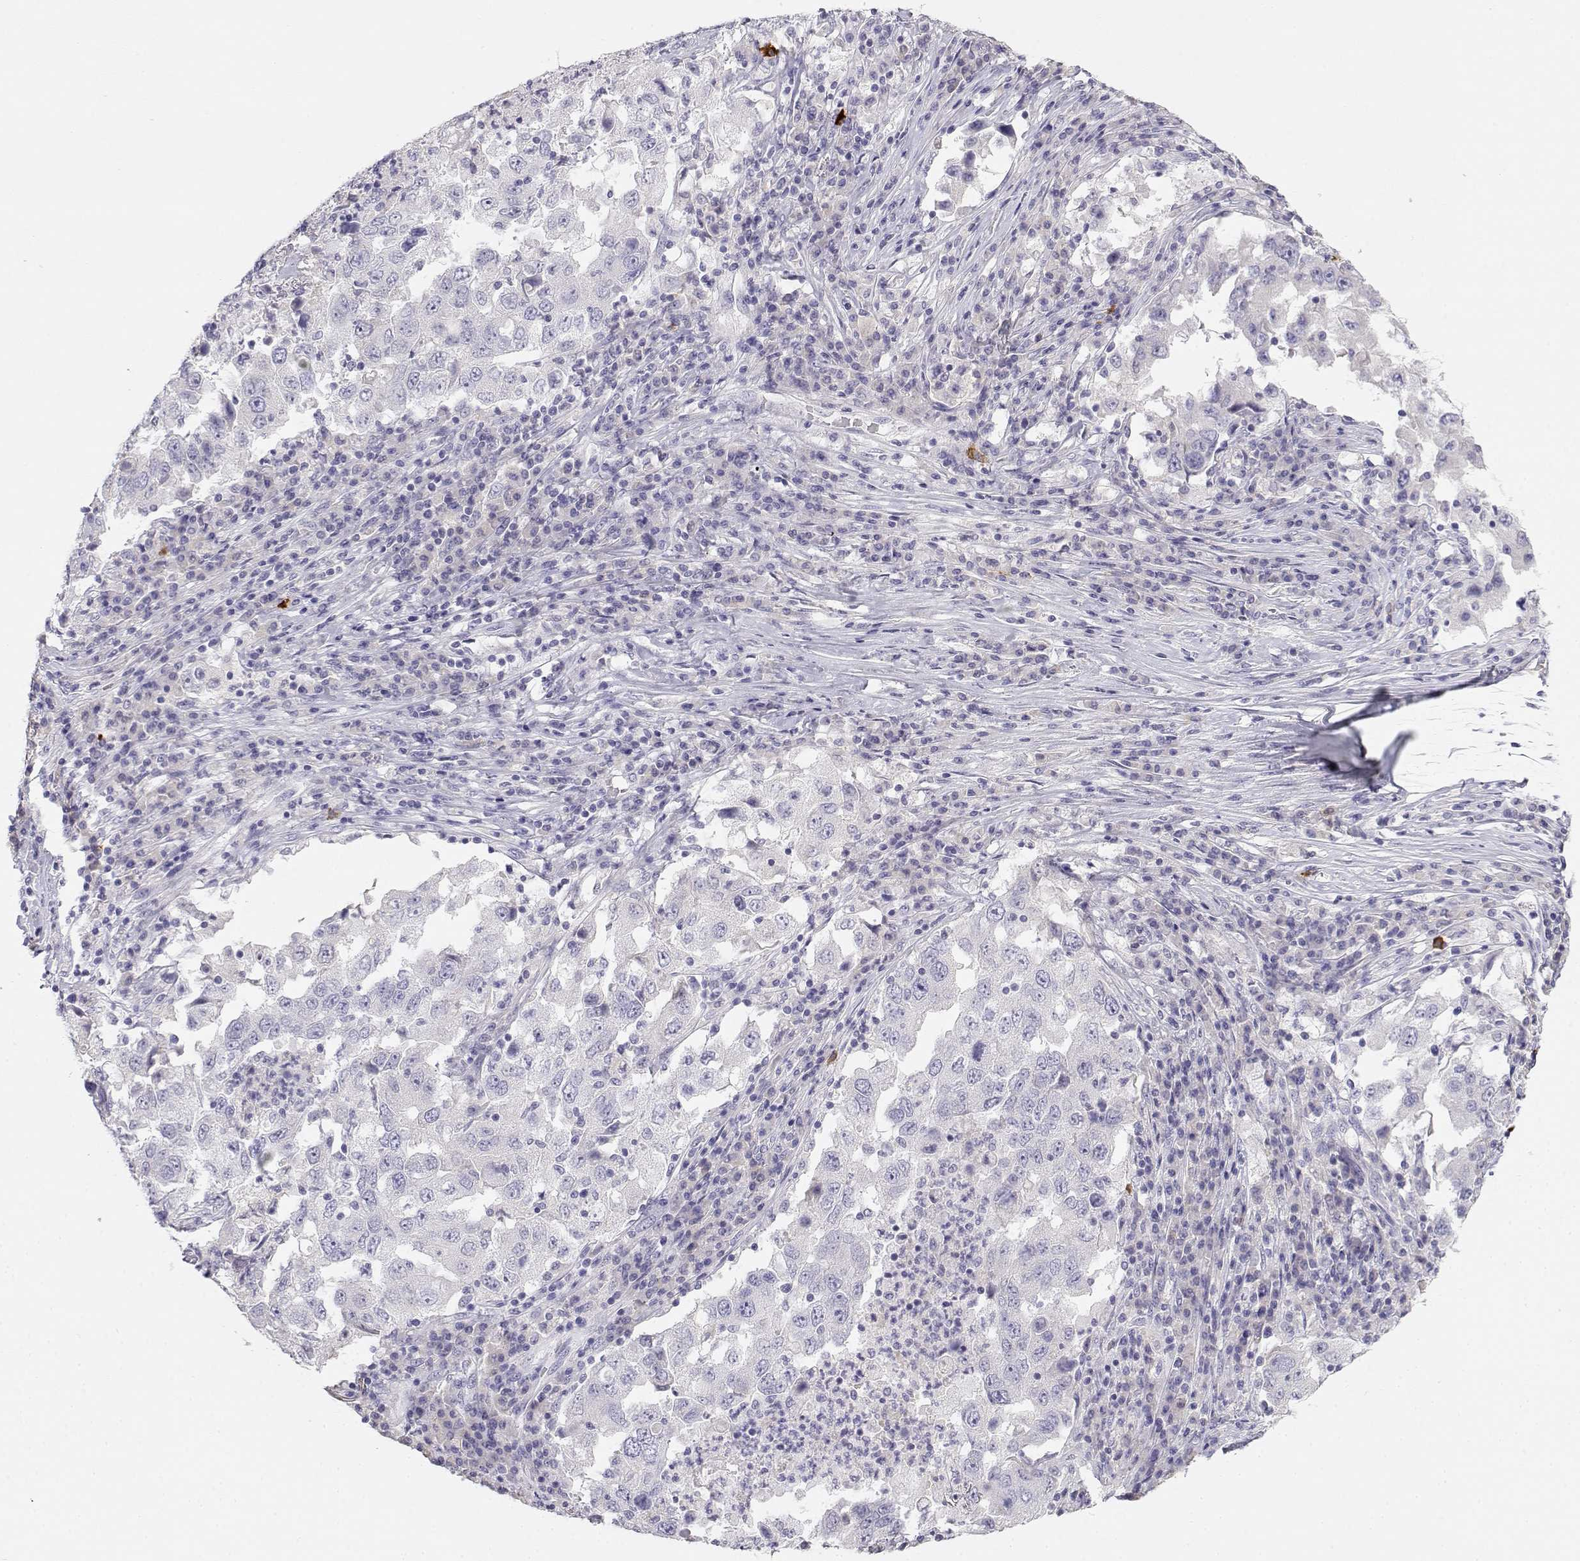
{"staining": {"intensity": "negative", "quantity": "none", "location": "none"}, "tissue": "lung cancer", "cell_type": "Tumor cells", "image_type": "cancer", "snomed": [{"axis": "morphology", "description": "Adenocarcinoma, NOS"}, {"axis": "topography", "description": "Lung"}], "caption": "This histopathology image is of lung cancer stained with immunohistochemistry to label a protein in brown with the nuclei are counter-stained blue. There is no expression in tumor cells.", "gene": "GPR174", "patient": {"sex": "male", "age": 73}}